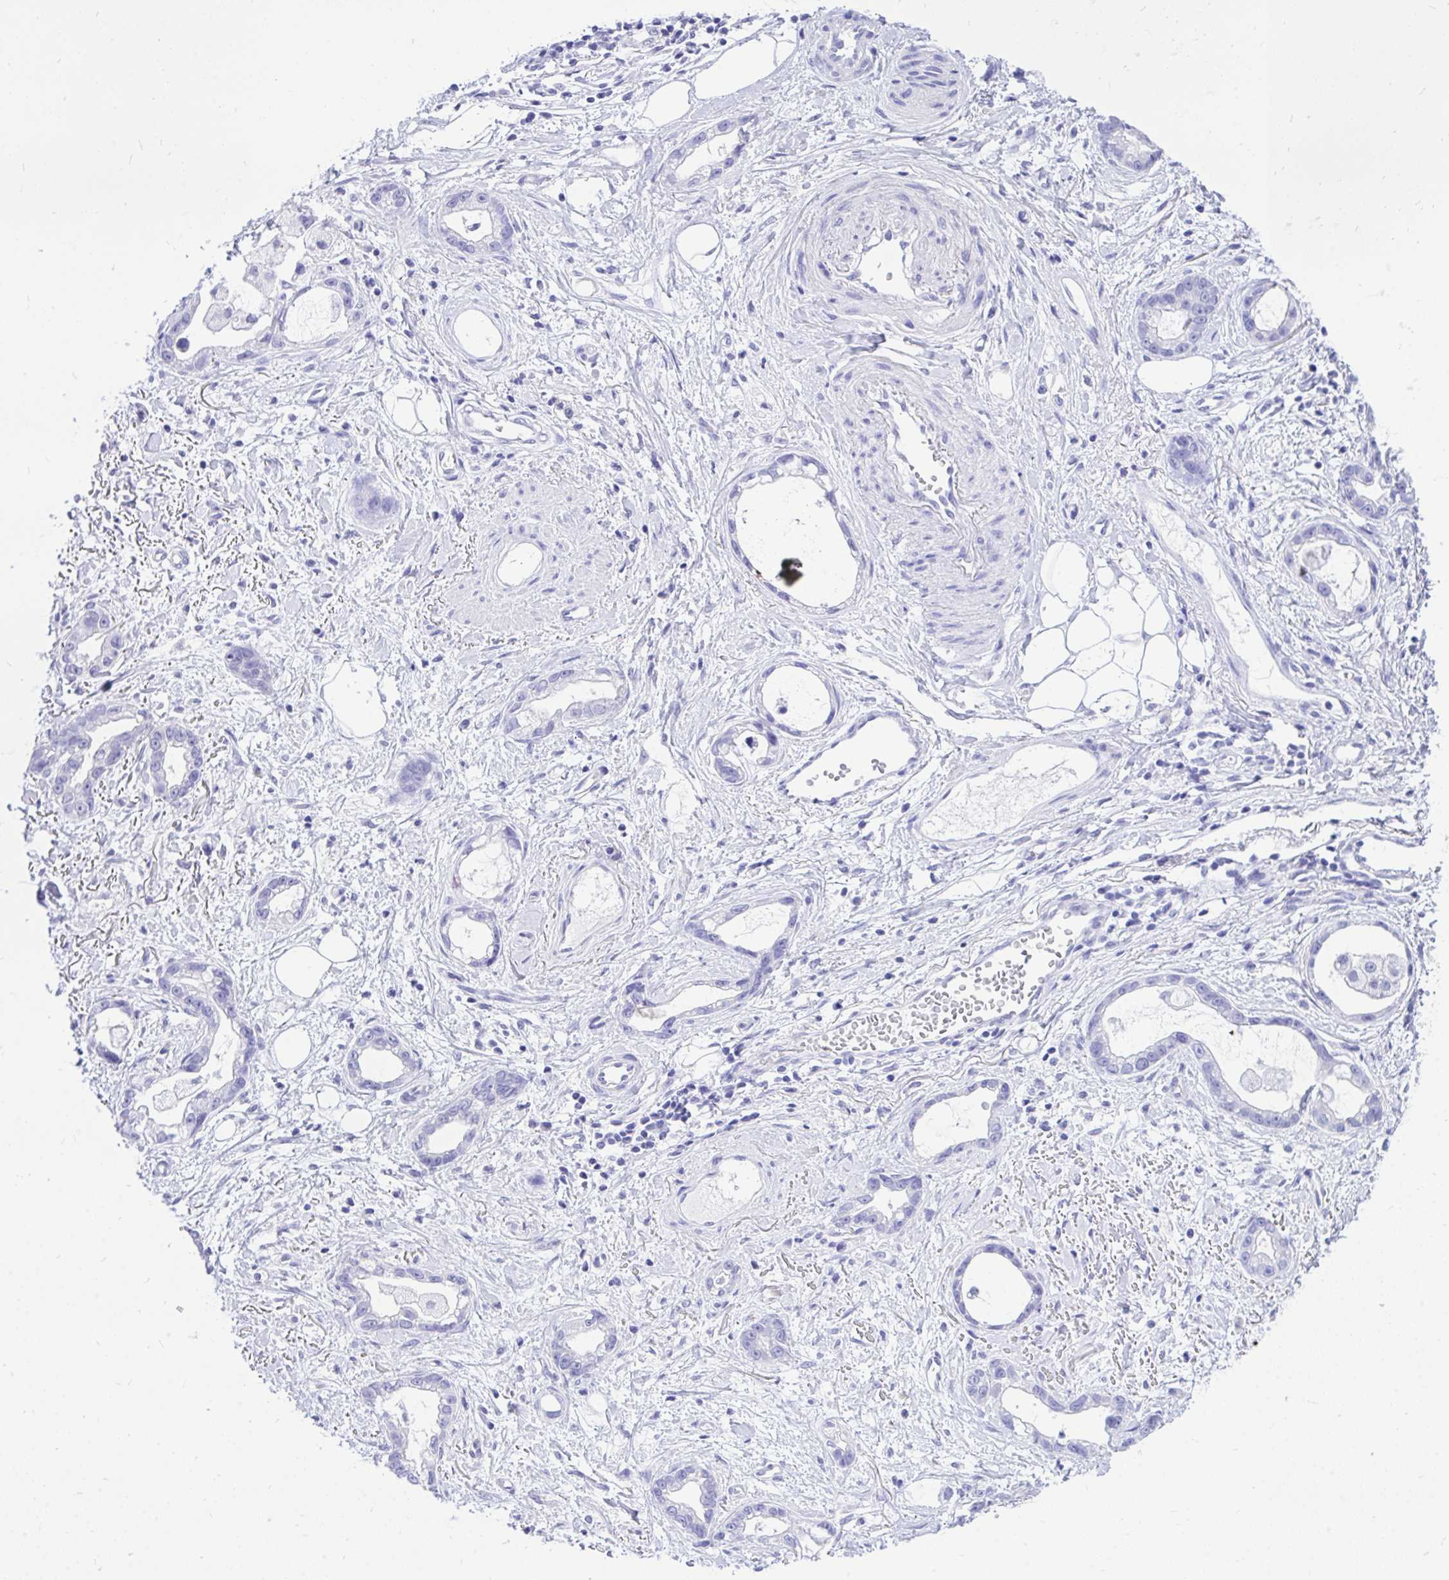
{"staining": {"intensity": "negative", "quantity": "none", "location": "none"}, "tissue": "stomach cancer", "cell_type": "Tumor cells", "image_type": "cancer", "snomed": [{"axis": "morphology", "description": "Adenocarcinoma, NOS"}, {"axis": "topography", "description": "Stomach"}], "caption": "Stomach cancer was stained to show a protein in brown. There is no significant positivity in tumor cells.", "gene": "MON1A", "patient": {"sex": "male", "age": 55}}